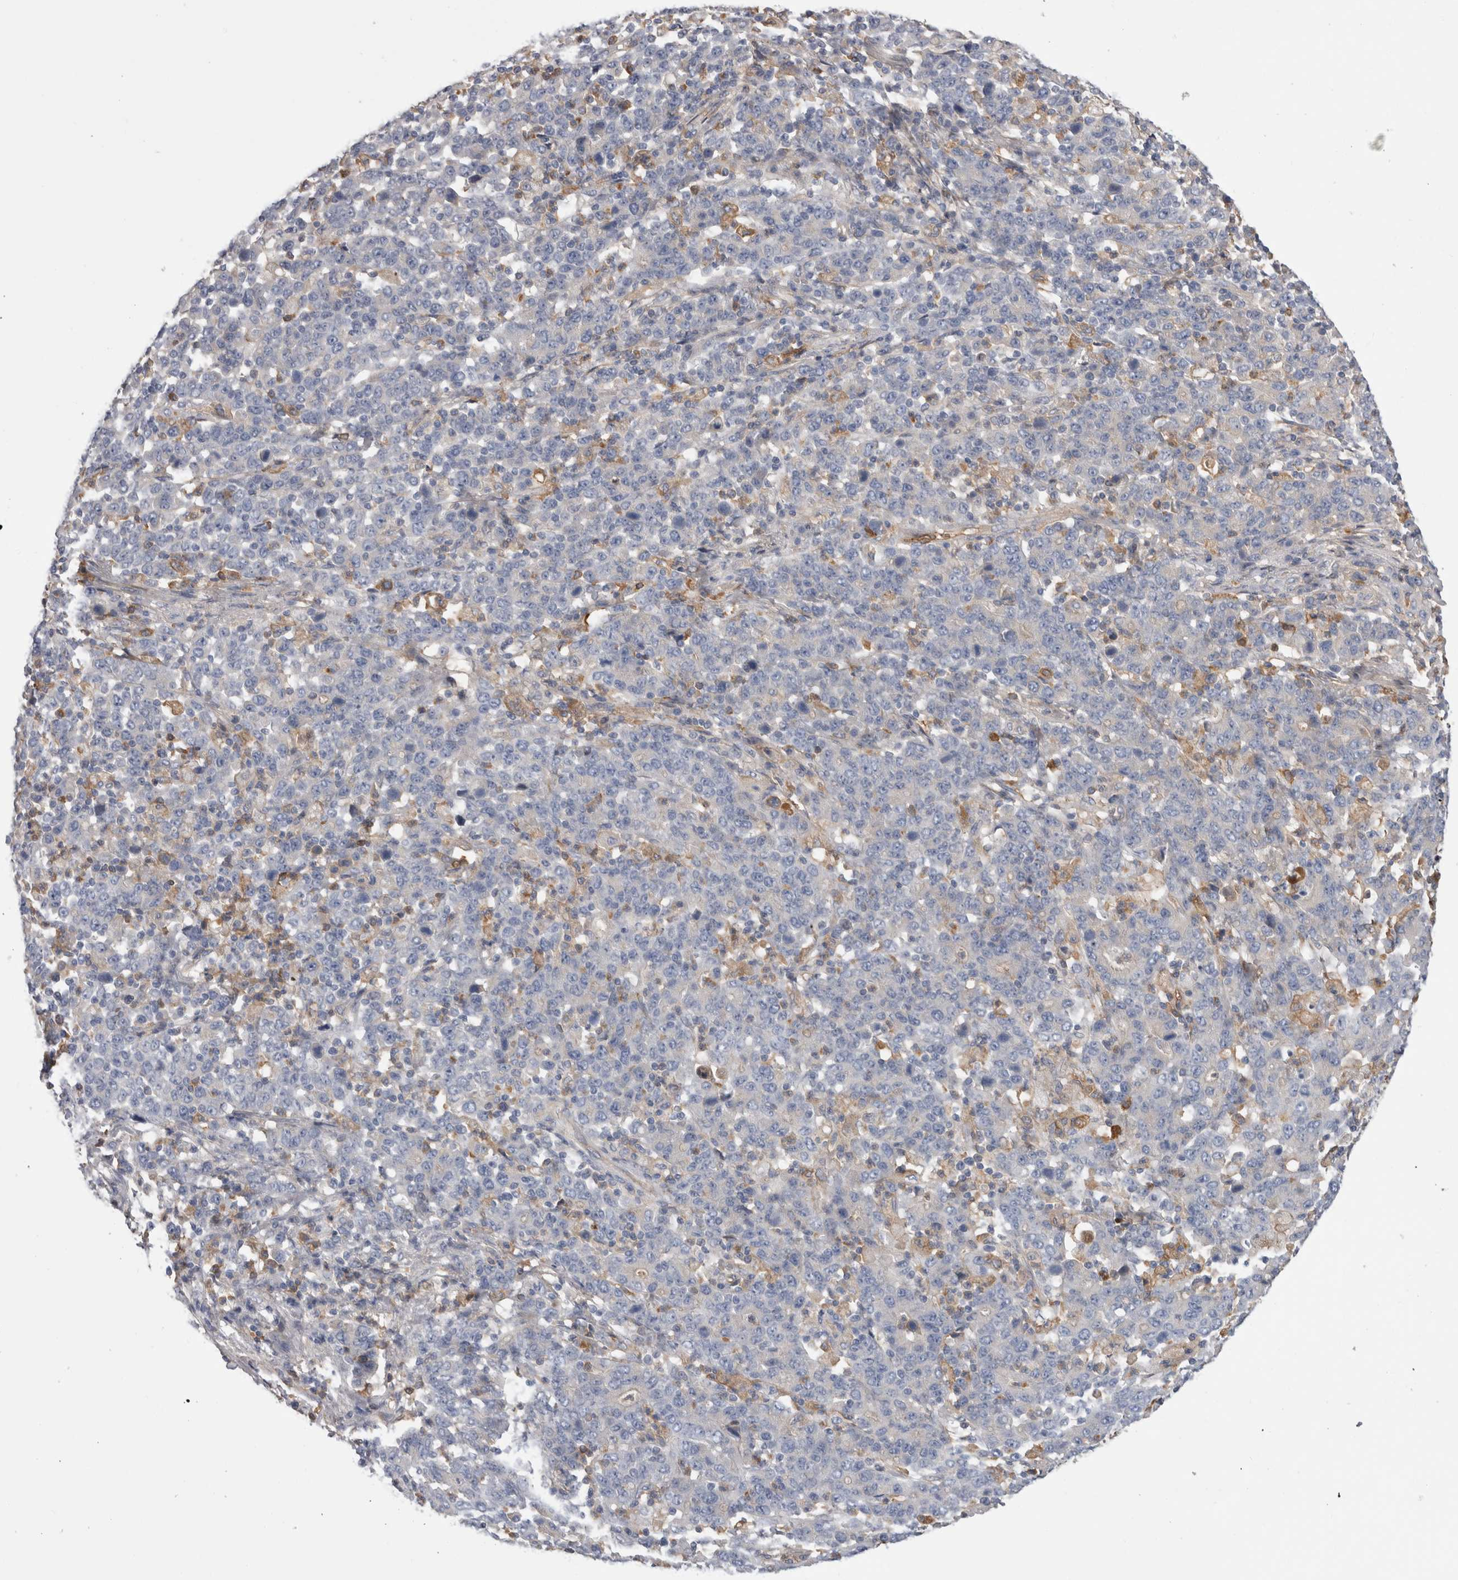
{"staining": {"intensity": "negative", "quantity": "none", "location": "none"}, "tissue": "stomach cancer", "cell_type": "Tumor cells", "image_type": "cancer", "snomed": [{"axis": "morphology", "description": "Adenocarcinoma, NOS"}, {"axis": "topography", "description": "Stomach, upper"}], "caption": "A micrograph of human adenocarcinoma (stomach) is negative for staining in tumor cells.", "gene": "TBCE", "patient": {"sex": "male", "age": 69}}